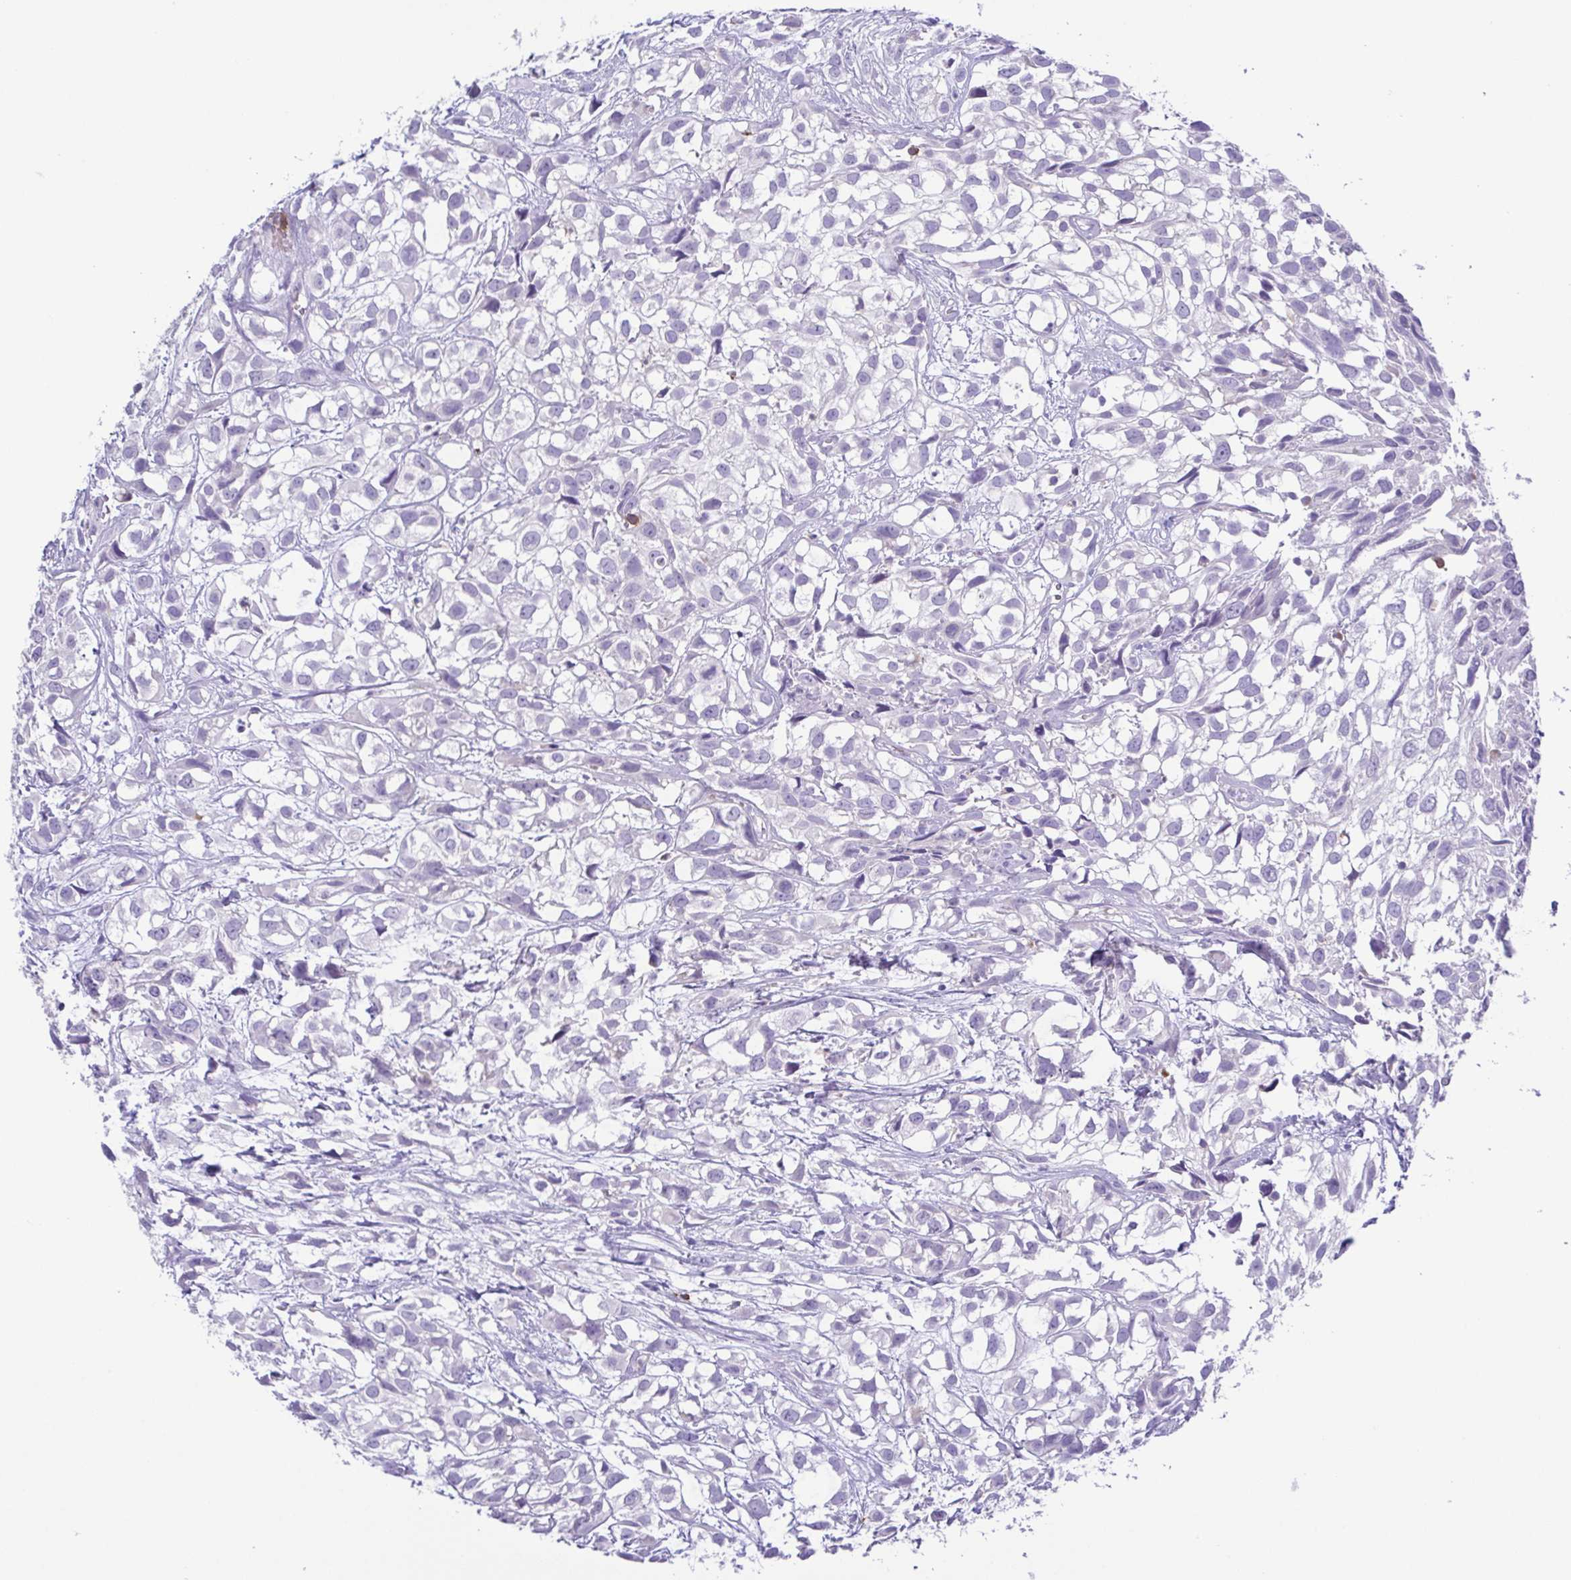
{"staining": {"intensity": "negative", "quantity": "none", "location": "none"}, "tissue": "urothelial cancer", "cell_type": "Tumor cells", "image_type": "cancer", "snomed": [{"axis": "morphology", "description": "Urothelial carcinoma, High grade"}, {"axis": "topography", "description": "Urinary bladder"}], "caption": "This is a image of IHC staining of urothelial cancer, which shows no staining in tumor cells. (DAB IHC with hematoxylin counter stain).", "gene": "PGLYRP1", "patient": {"sex": "male", "age": 56}}